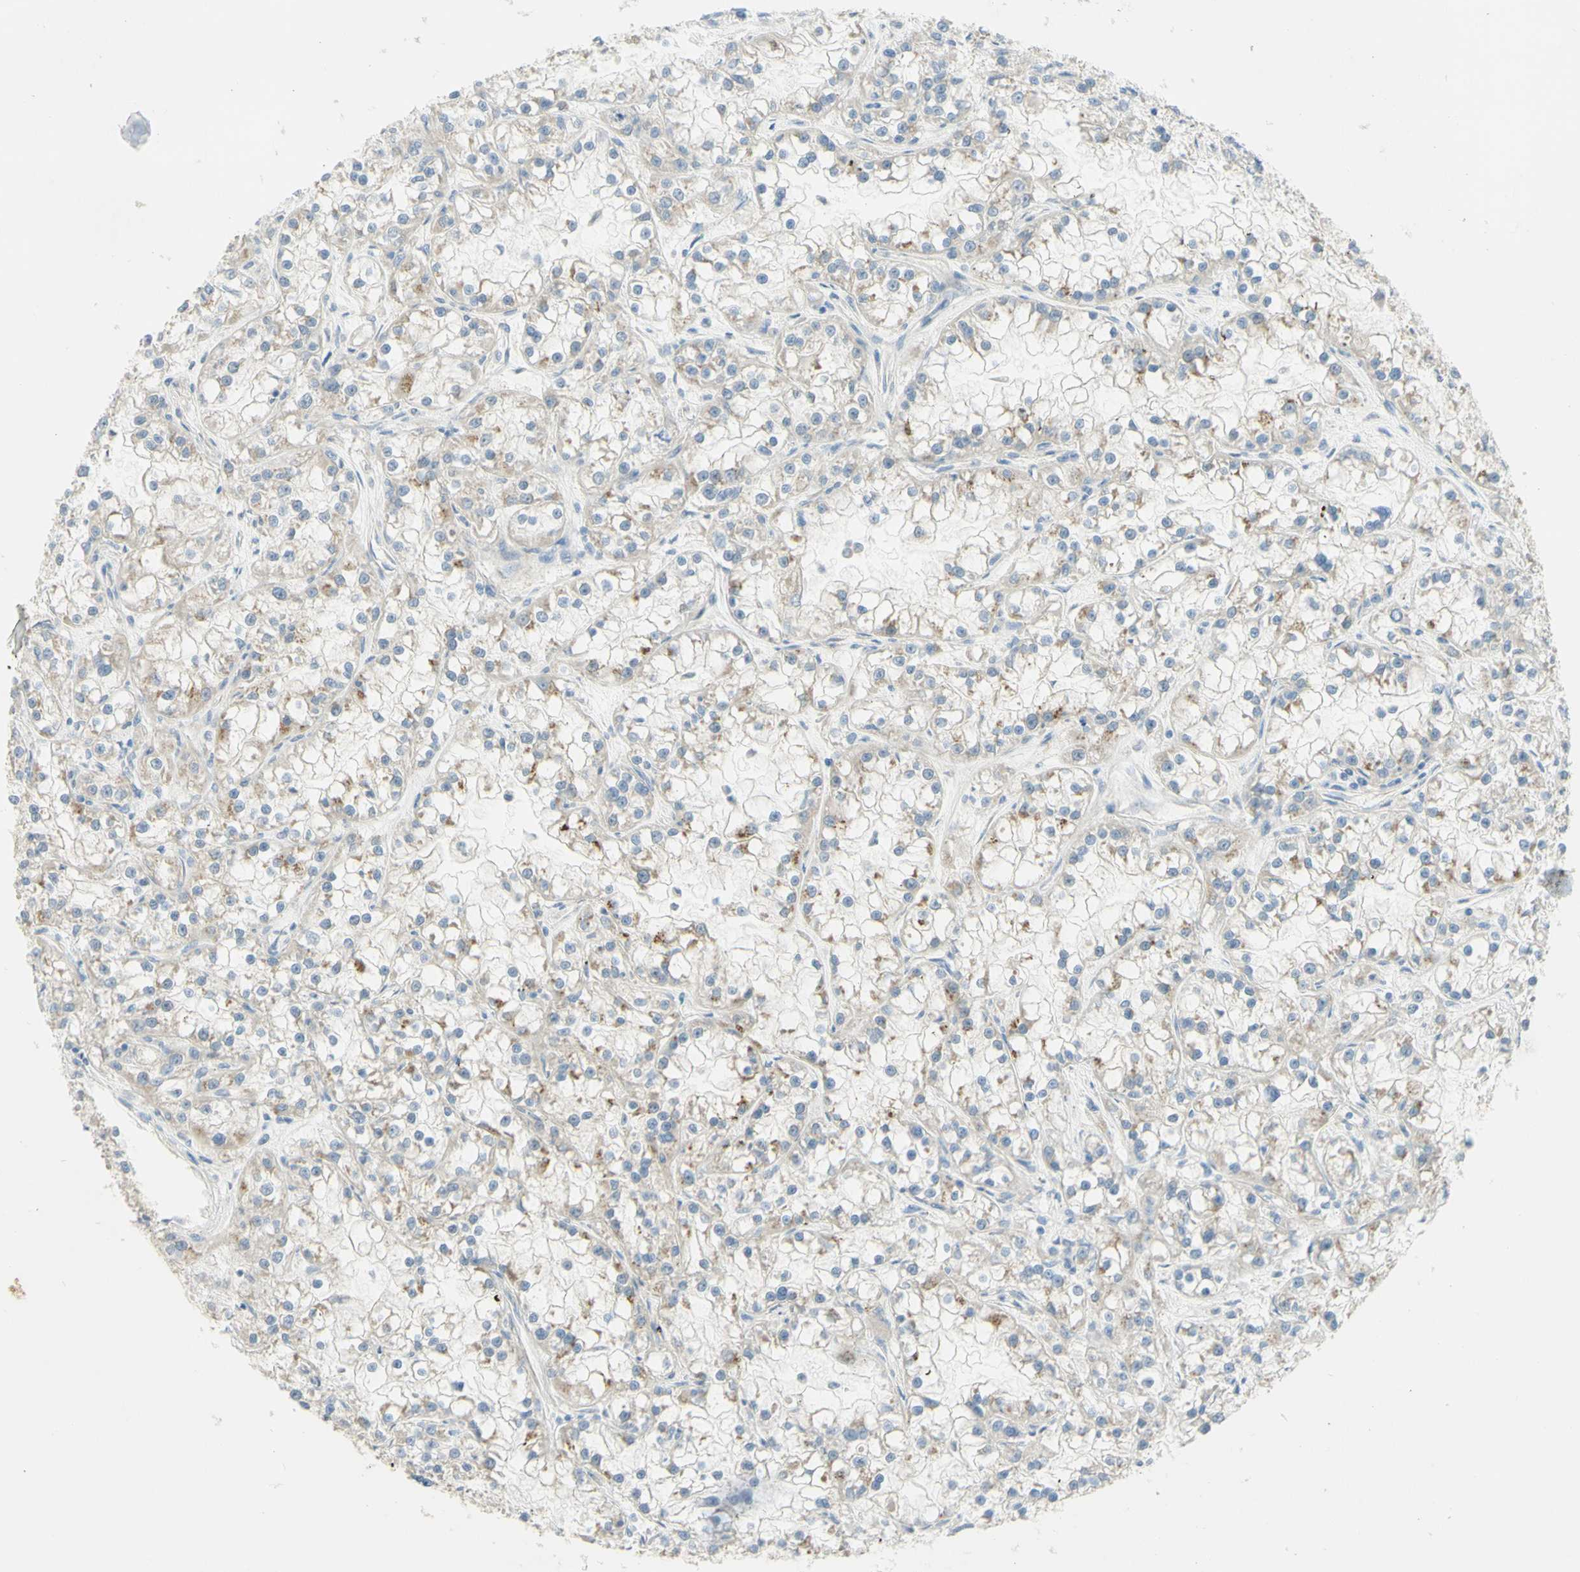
{"staining": {"intensity": "moderate", "quantity": "25%-75%", "location": "cytoplasmic/membranous"}, "tissue": "renal cancer", "cell_type": "Tumor cells", "image_type": "cancer", "snomed": [{"axis": "morphology", "description": "Adenocarcinoma, NOS"}, {"axis": "topography", "description": "Kidney"}], "caption": "Immunohistochemistry (DAB) staining of human renal cancer shows moderate cytoplasmic/membranous protein positivity in about 25%-75% of tumor cells.", "gene": "GCNT3", "patient": {"sex": "female", "age": 52}}